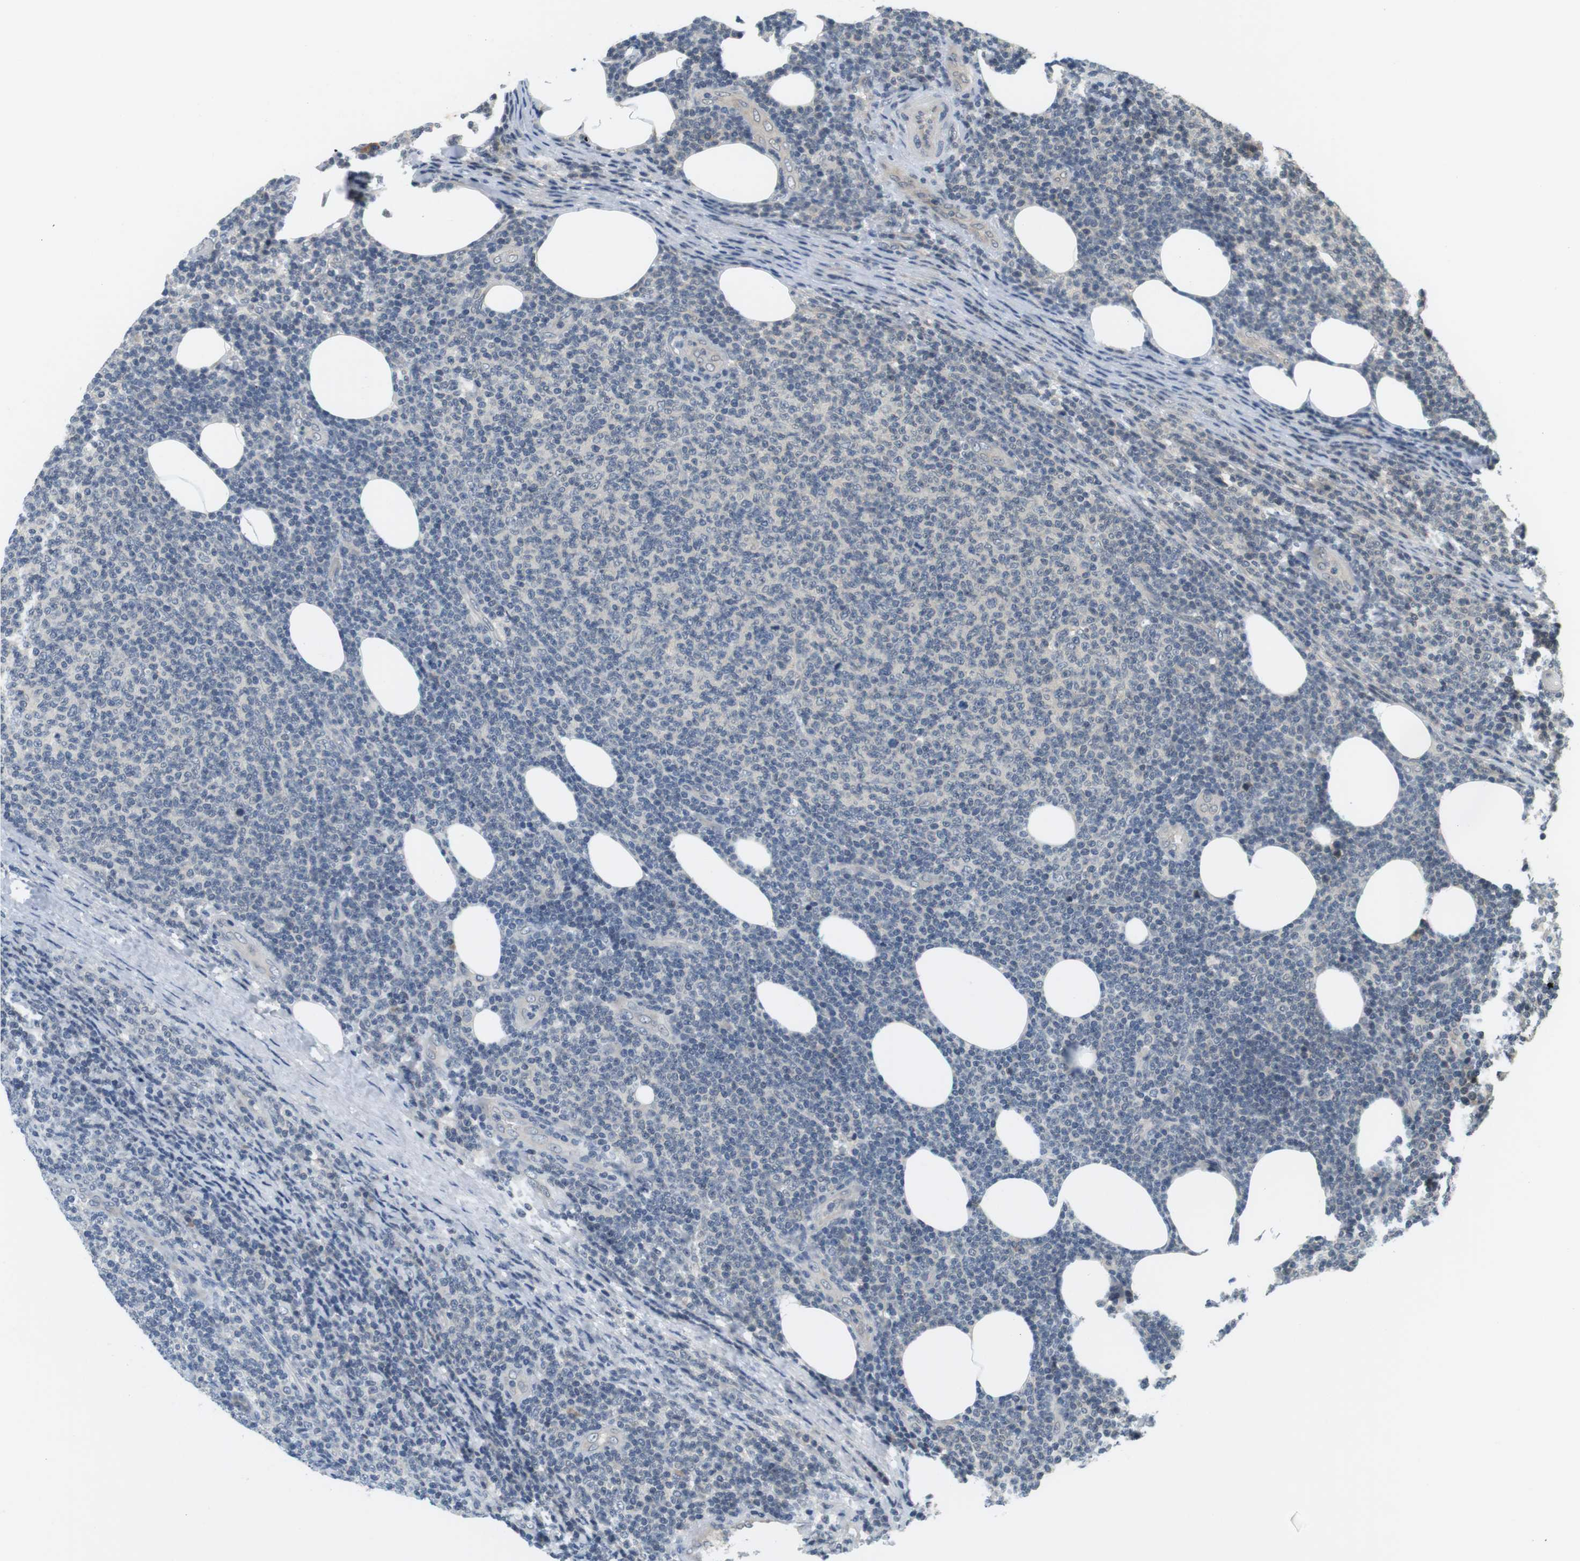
{"staining": {"intensity": "negative", "quantity": "none", "location": "none"}, "tissue": "lymphoma", "cell_type": "Tumor cells", "image_type": "cancer", "snomed": [{"axis": "morphology", "description": "Malignant lymphoma, non-Hodgkin's type, Low grade"}, {"axis": "topography", "description": "Lymph node"}], "caption": "DAB (3,3'-diaminobenzidine) immunohistochemical staining of human malignant lymphoma, non-Hodgkin's type (low-grade) demonstrates no significant positivity in tumor cells.", "gene": "WNT7A", "patient": {"sex": "male", "age": 66}}